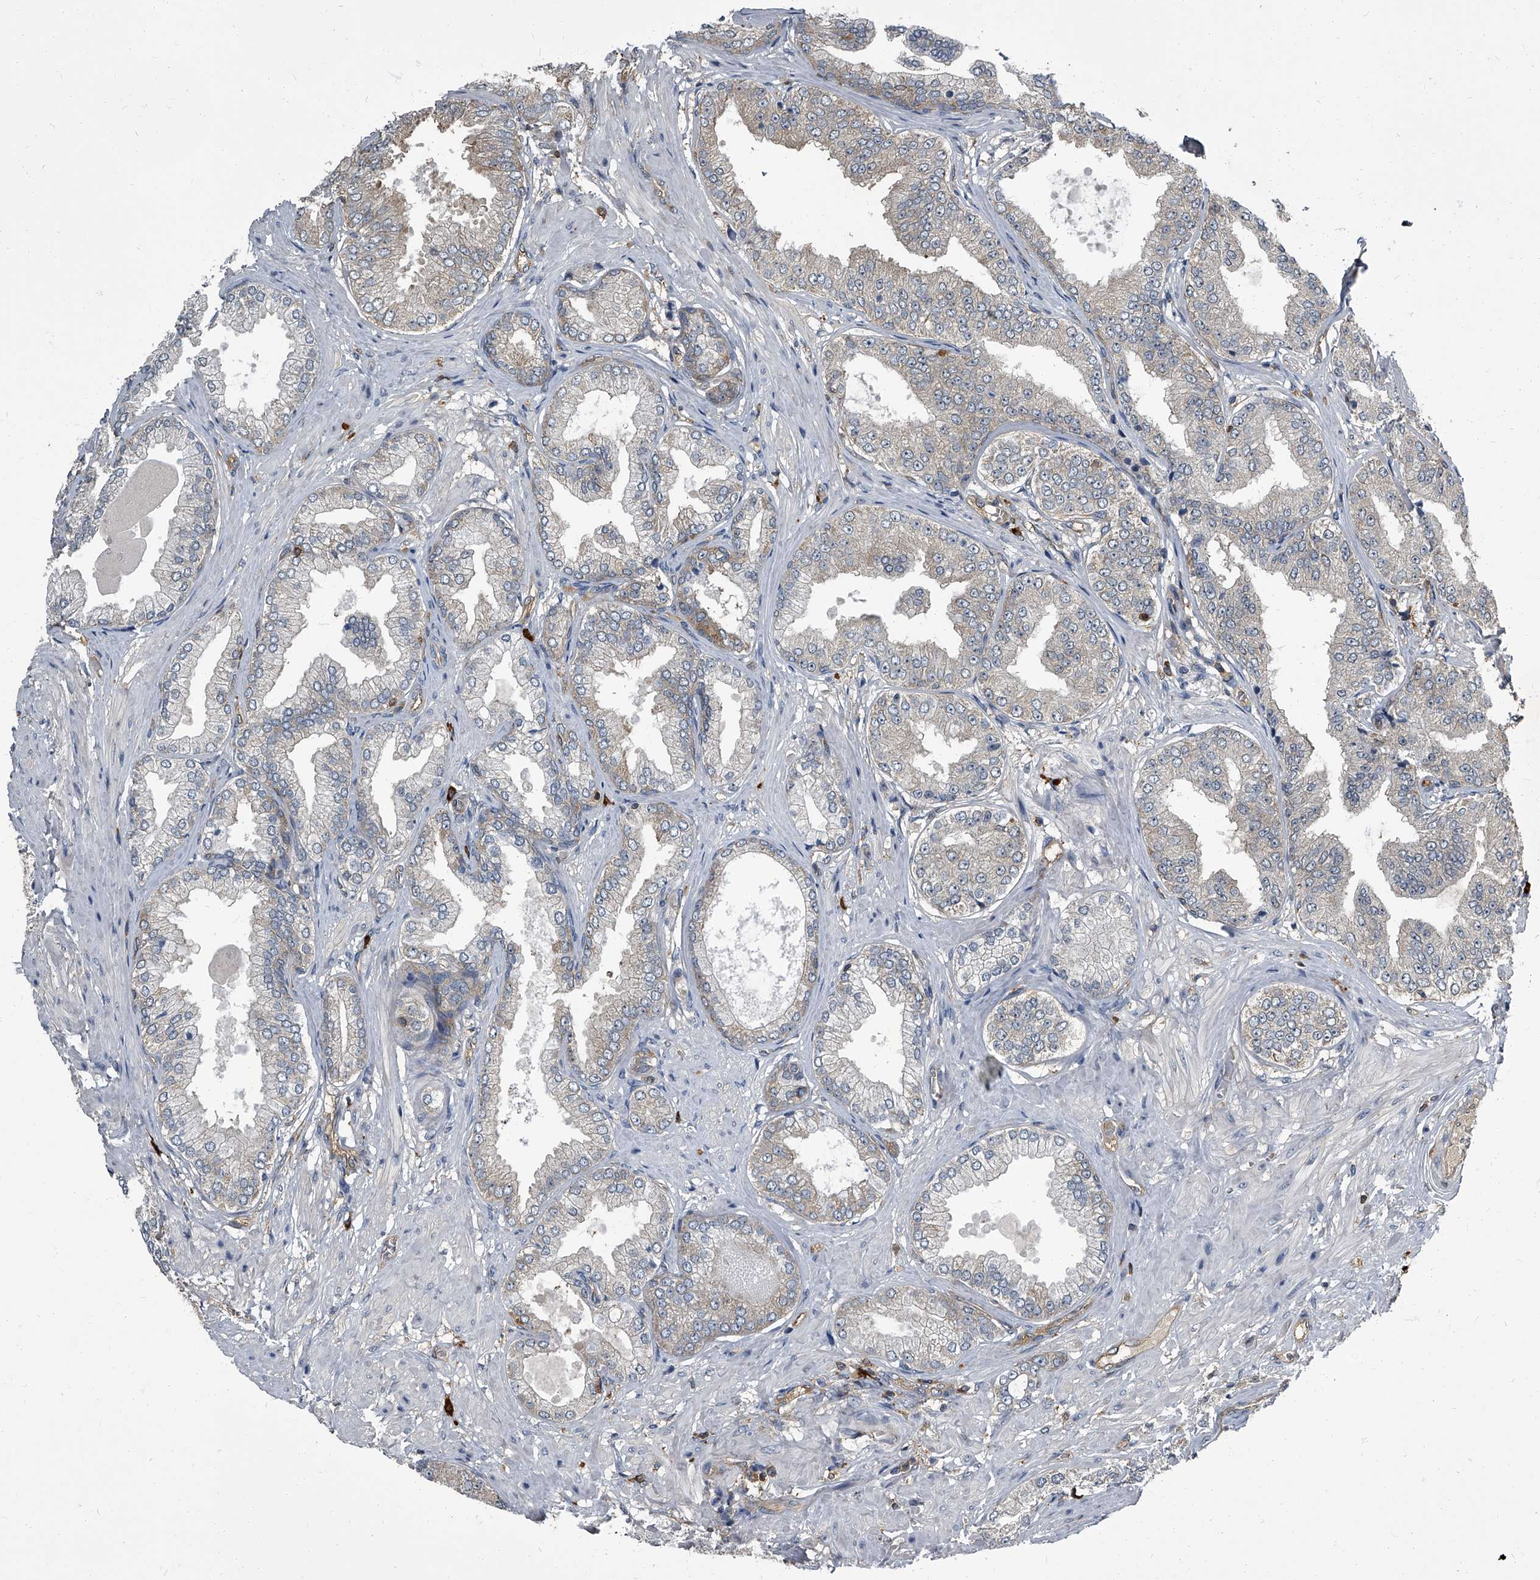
{"staining": {"intensity": "weak", "quantity": "<25%", "location": "cytoplasmic/membranous"}, "tissue": "prostate cancer", "cell_type": "Tumor cells", "image_type": "cancer", "snomed": [{"axis": "morphology", "description": "Adenocarcinoma, Low grade"}, {"axis": "topography", "description": "Prostate"}], "caption": "The micrograph displays no significant positivity in tumor cells of prostate cancer. (Brightfield microscopy of DAB (3,3'-diaminobenzidine) IHC at high magnification).", "gene": "CDV3", "patient": {"sex": "male", "age": 63}}